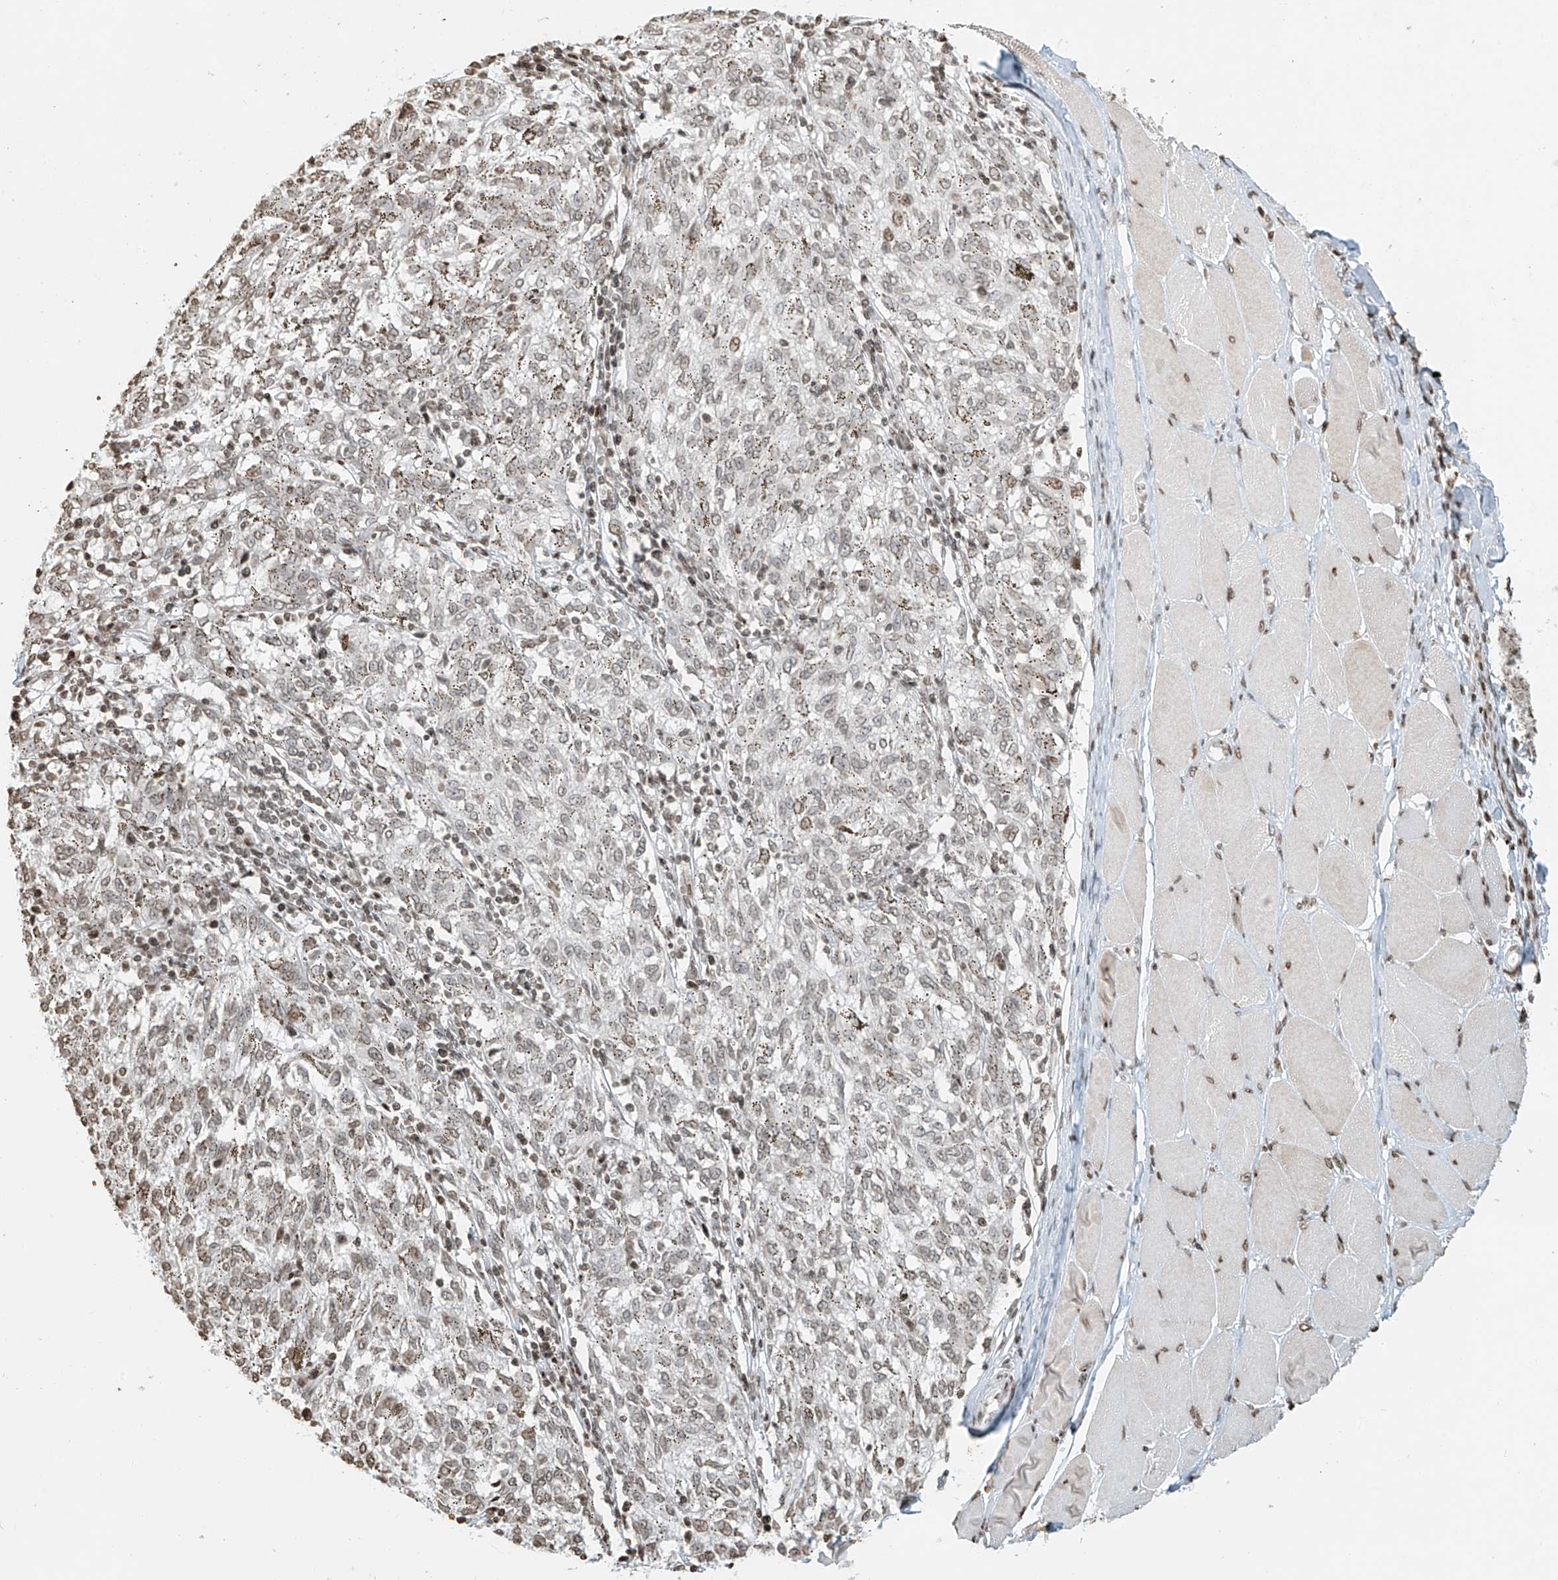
{"staining": {"intensity": "weak", "quantity": "25%-75%", "location": "nuclear"}, "tissue": "melanoma", "cell_type": "Tumor cells", "image_type": "cancer", "snomed": [{"axis": "morphology", "description": "Malignant melanoma, NOS"}, {"axis": "topography", "description": "Skin"}], "caption": "Immunohistochemical staining of human melanoma shows weak nuclear protein staining in about 25%-75% of tumor cells. (IHC, brightfield microscopy, high magnification).", "gene": "C17orf58", "patient": {"sex": "female", "age": 72}}